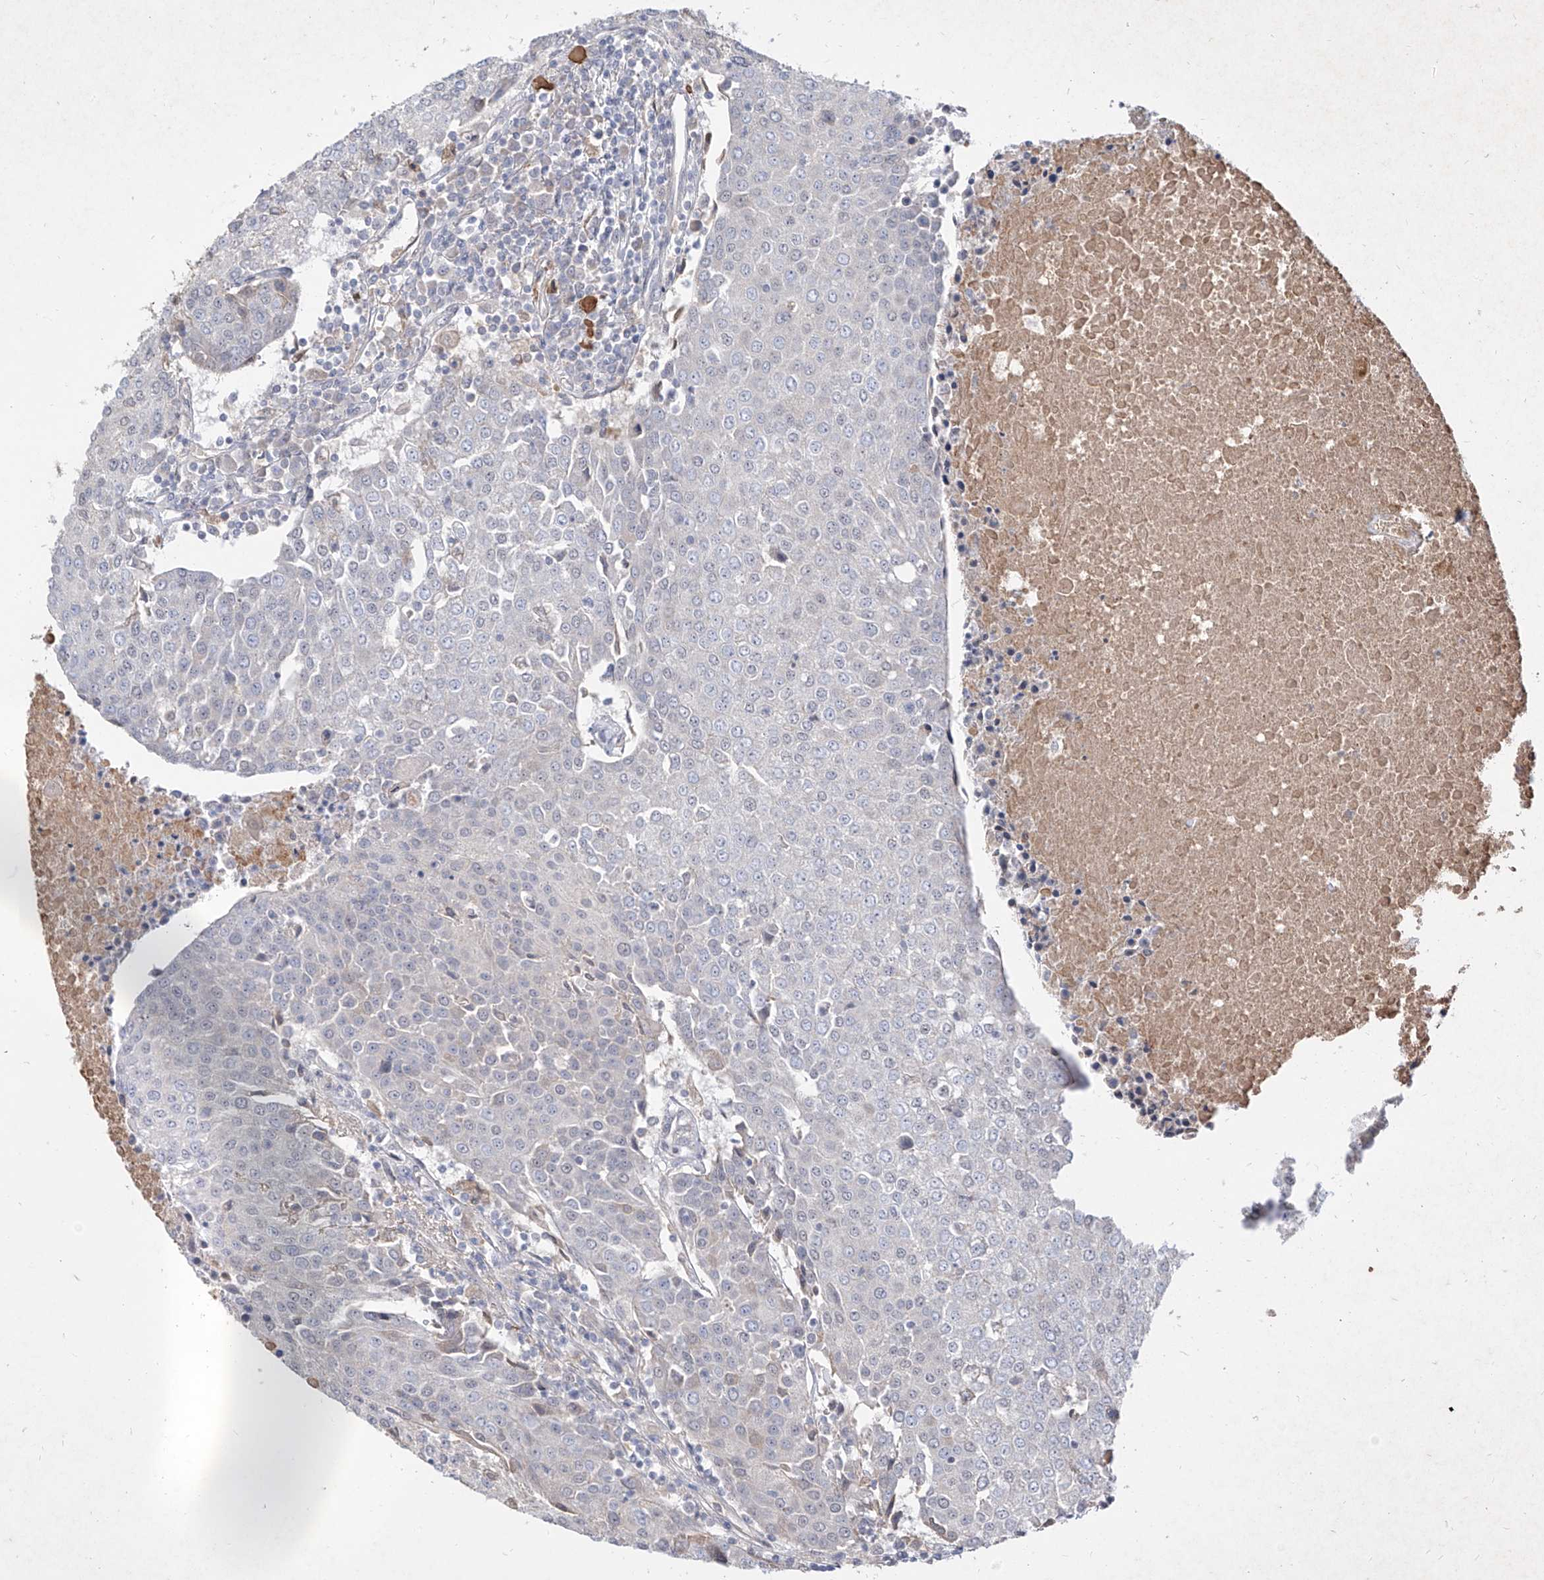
{"staining": {"intensity": "negative", "quantity": "none", "location": "none"}, "tissue": "urothelial cancer", "cell_type": "Tumor cells", "image_type": "cancer", "snomed": [{"axis": "morphology", "description": "Urothelial carcinoma, High grade"}, {"axis": "topography", "description": "Urinary bladder"}], "caption": "Urothelial cancer was stained to show a protein in brown. There is no significant positivity in tumor cells.", "gene": "C4A", "patient": {"sex": "female", "age": 85}}